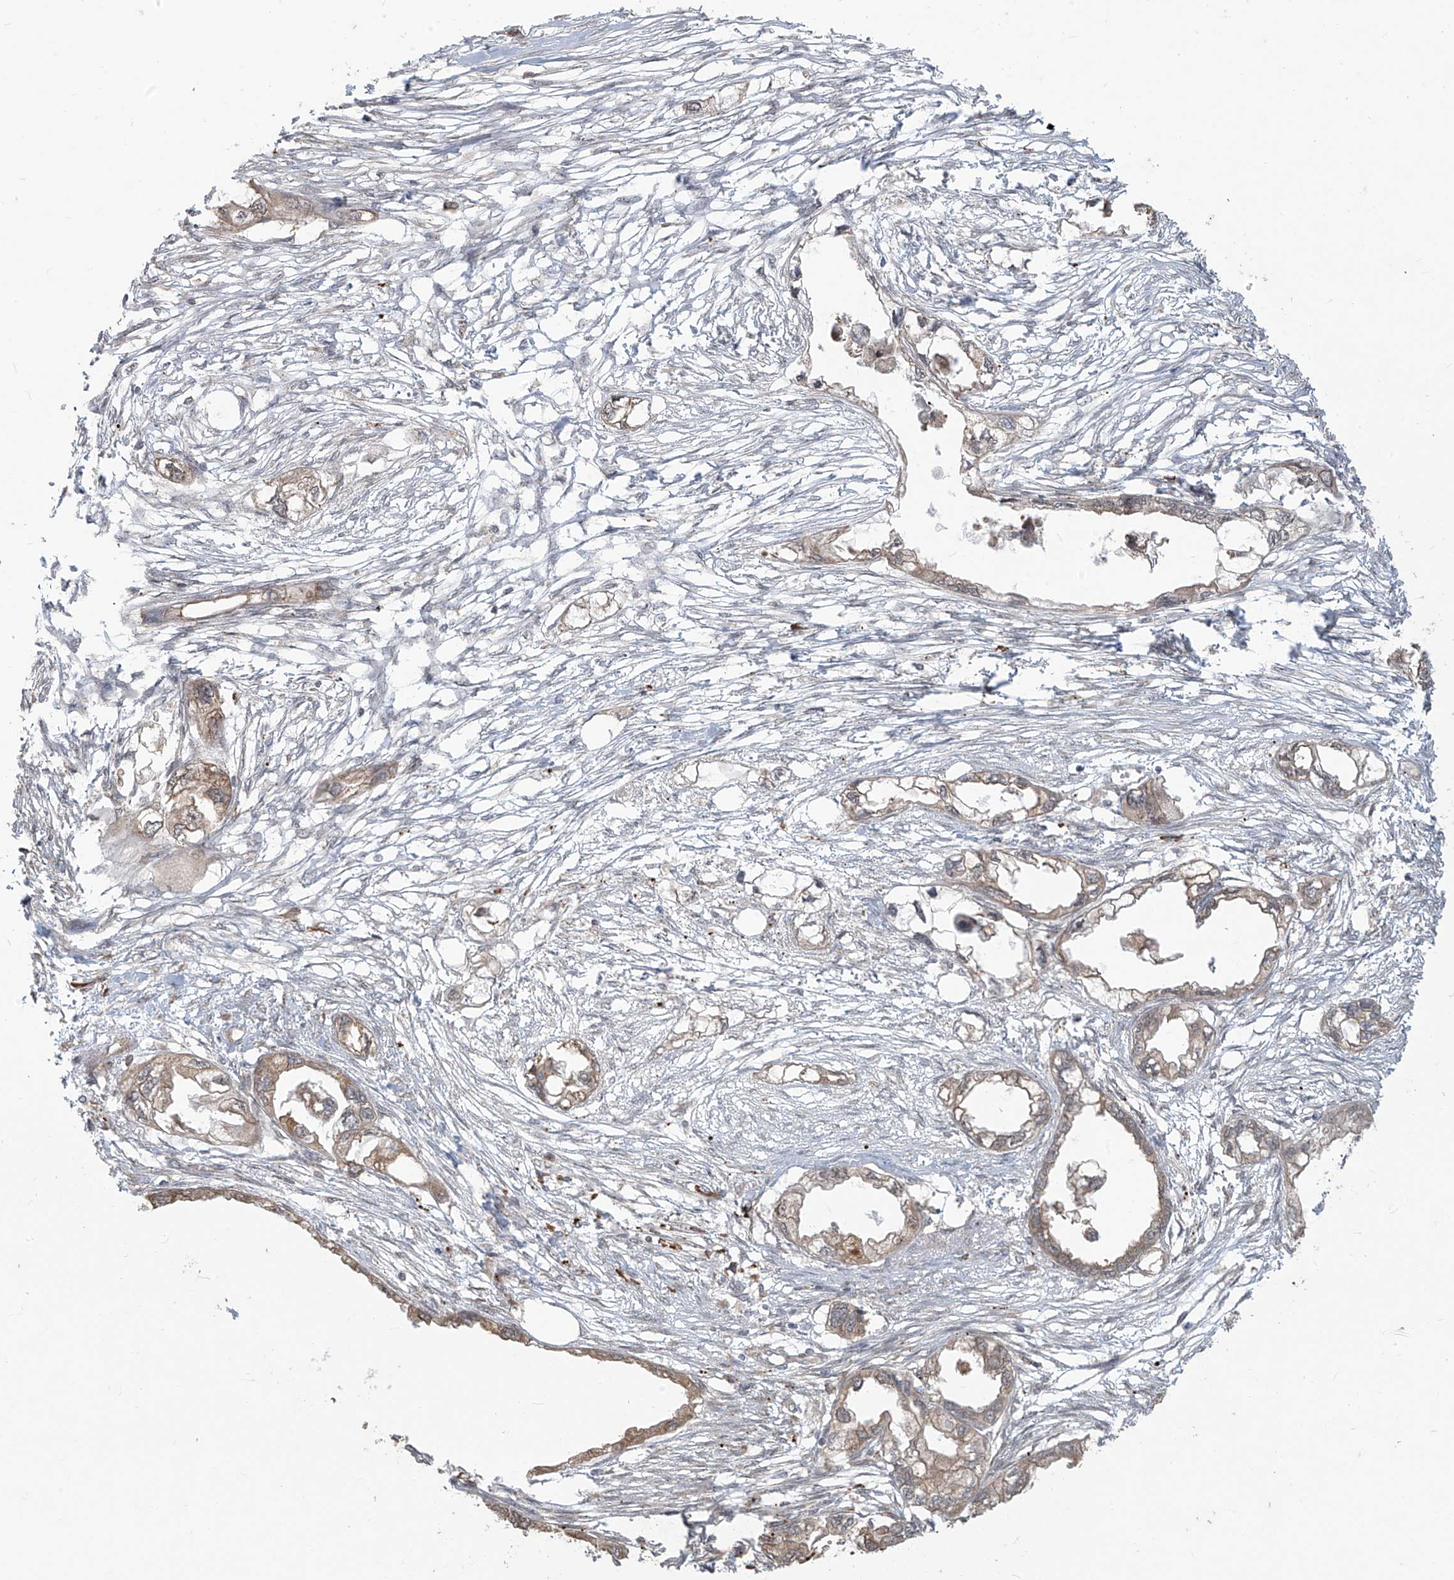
{"staining": {"intensity": "weak", "quantity": ">75%", "location": "cytoplasmic/membranous"}, "tissue": "endometrial cancer", "cell_type": "Tumor cells", "image_type": "cancer", "snomed": [{"axis": "morphology", "description": "Adenocarcinoma, NOS"}, {"axis": "morphology", "description": "Adenocarcinoma, metastatic, NOS"}, {"axis": "topography", "description": "Adipose tissue"}, {"axis": "topography", "description": "Endometrium"}], "caption": "Protein staining of metastatic adenocarcinoma (endometrial) tissue reveals weak cytoplasmic/membranous staining in approximately >75% of tumor cells.", "gene": "PLEKHM3", "patient": {"sex": "female", "age": 67}}